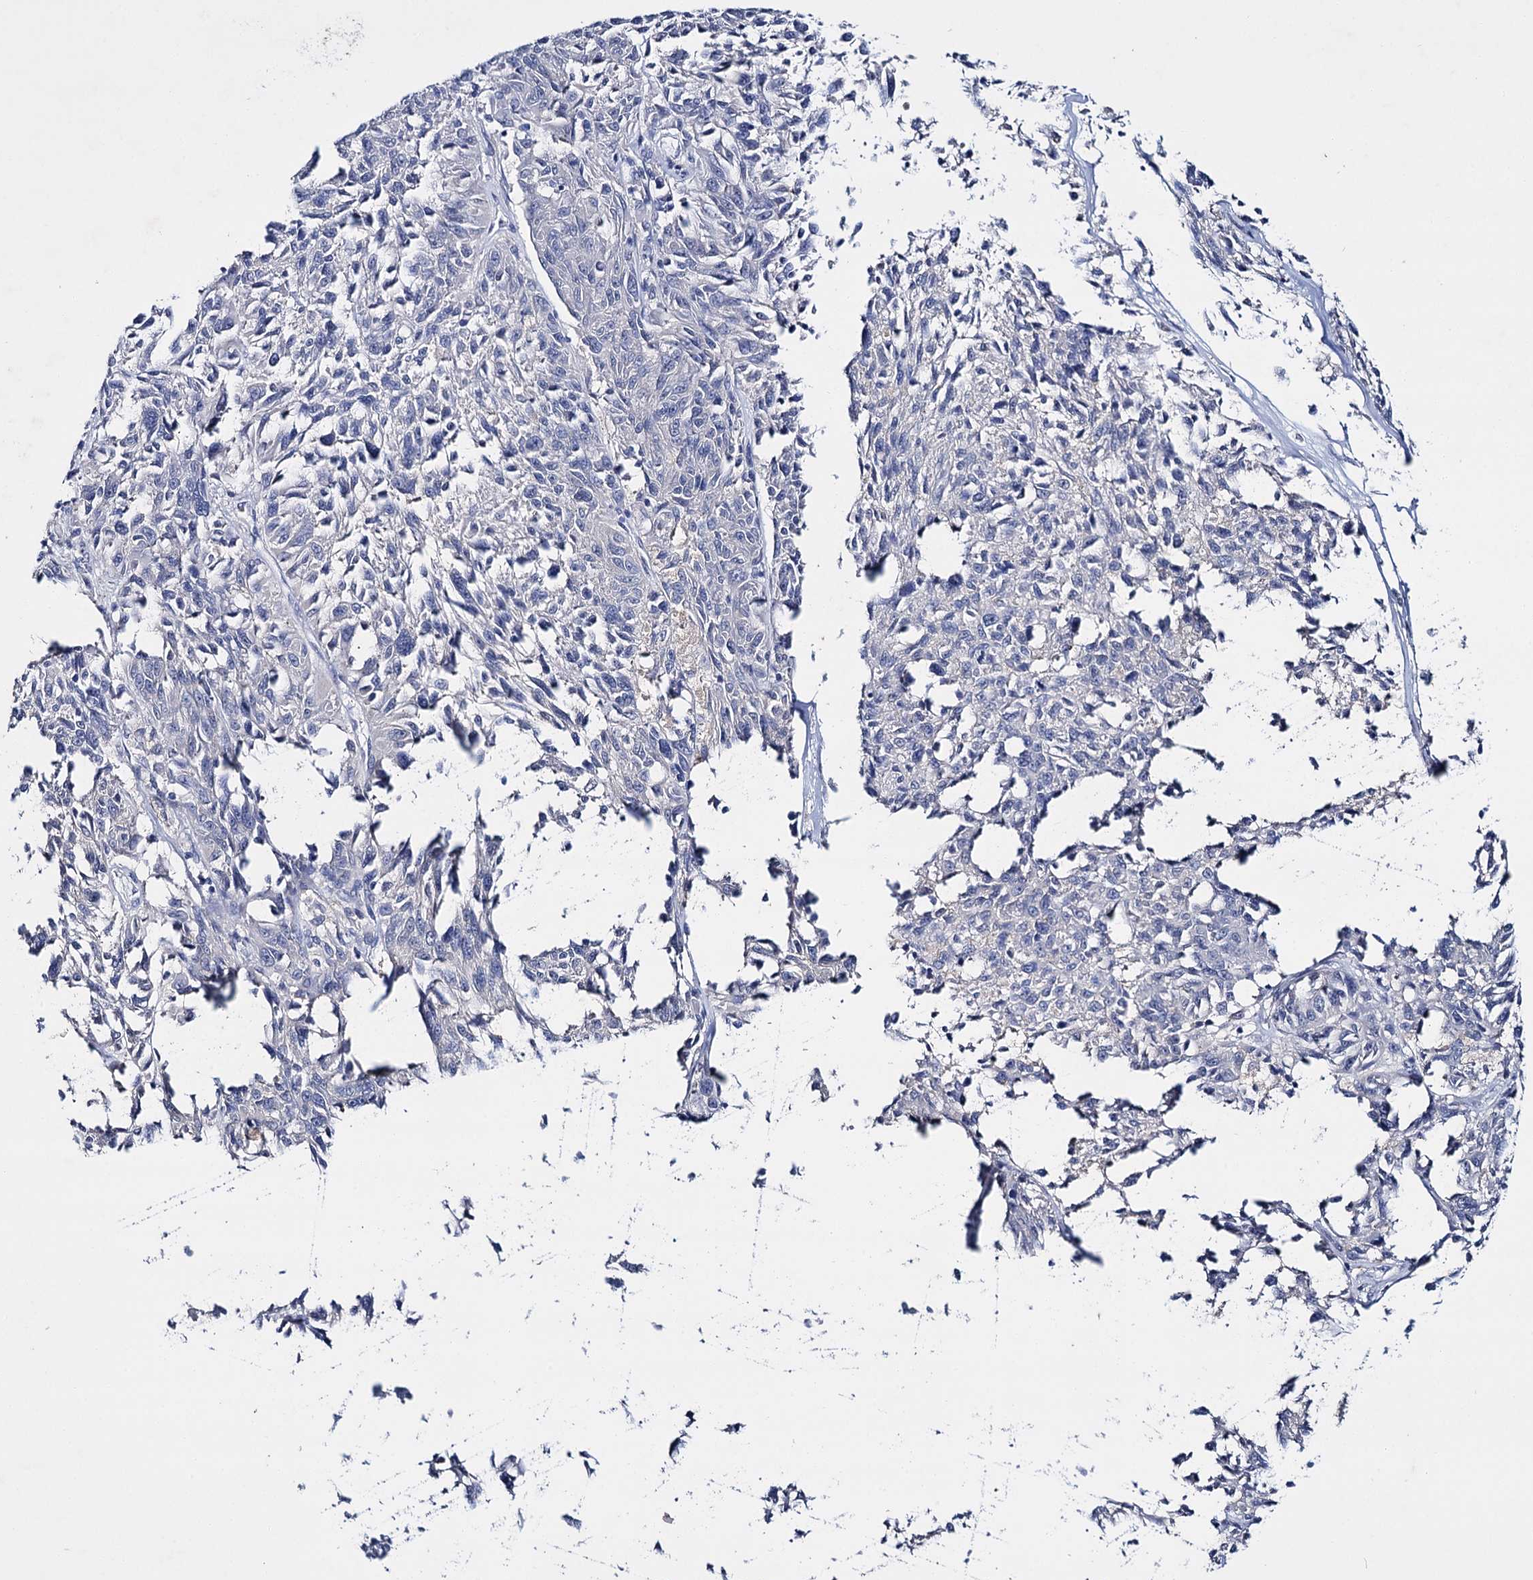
{"staining": {"intensity": "negative", "quantity": "none", "location": "none"}, "tissue": "melanoma", "cell_type": "Tumor cells", "image_type": "cancer", "snomed": [{"axis": "morphology", "description": "Malignant melanoma, NOS"}, {"axis": "topography", "description": "Skin"}], "caption": "The immunohistochemistry image has no significant staining in tumor cells of malignant melanoma tissue. (Brightfield microscopy of DAB immunohistochemistry at high magnification).", "gene": "LYZL4", "patient": {"sex": "male", "age": 53}}